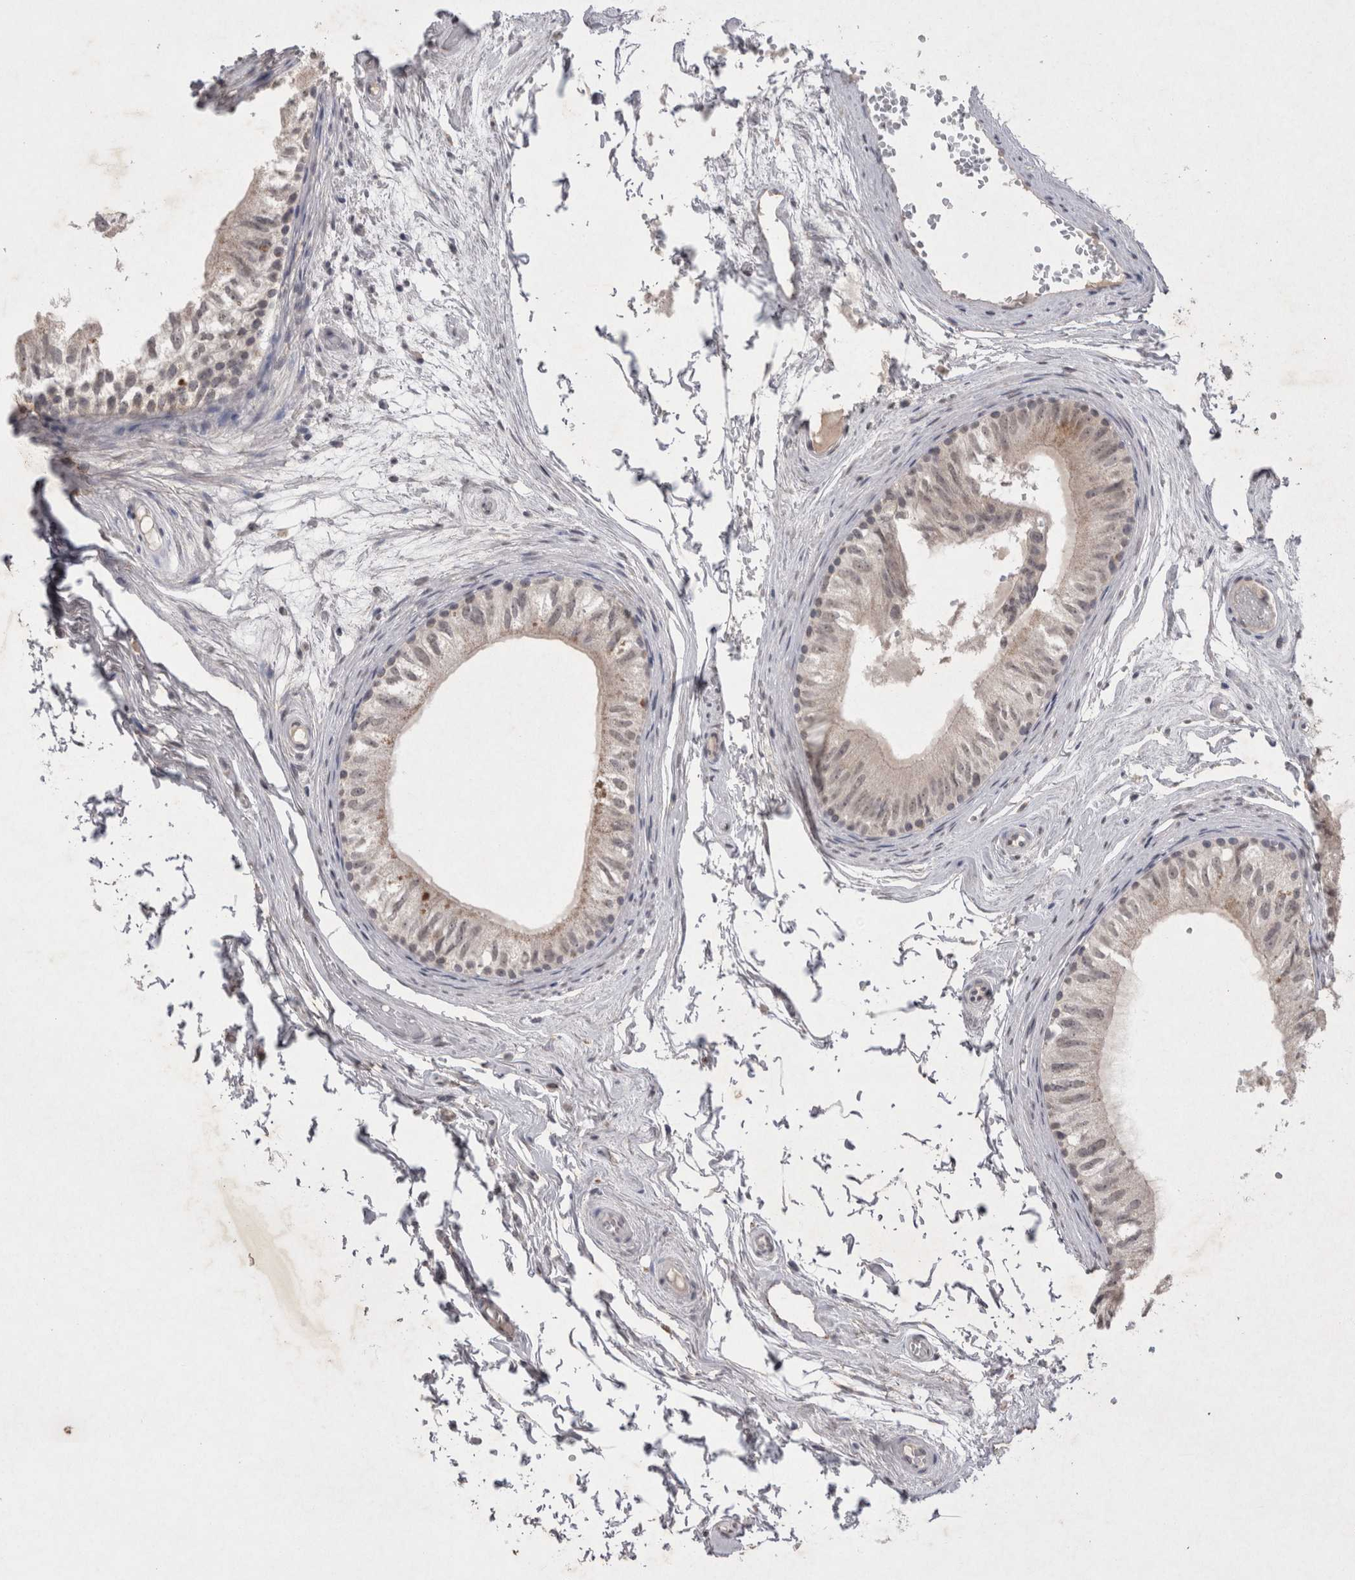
{"staining": {"intensity": "weak", "quantity": "<25%", "location": "cytoplasmic/membranous"}, "tissue": "epididymis", "cell_type": "Glandular cells", "image_type": "normal", "snomed": [{"axis": "morphology", "description": "Normal tissue, NOS"}, {"axis": "topography", "description": "Epididymis"}], "caption": "This photomicrograph is of benign epididymis stained with IHC to label a protein in brown with the nuclei are counter-stained blue. There is no expression in glandular cells.", "gene": "LYVE1", "patient": {"sex": "male", "age": 79}}